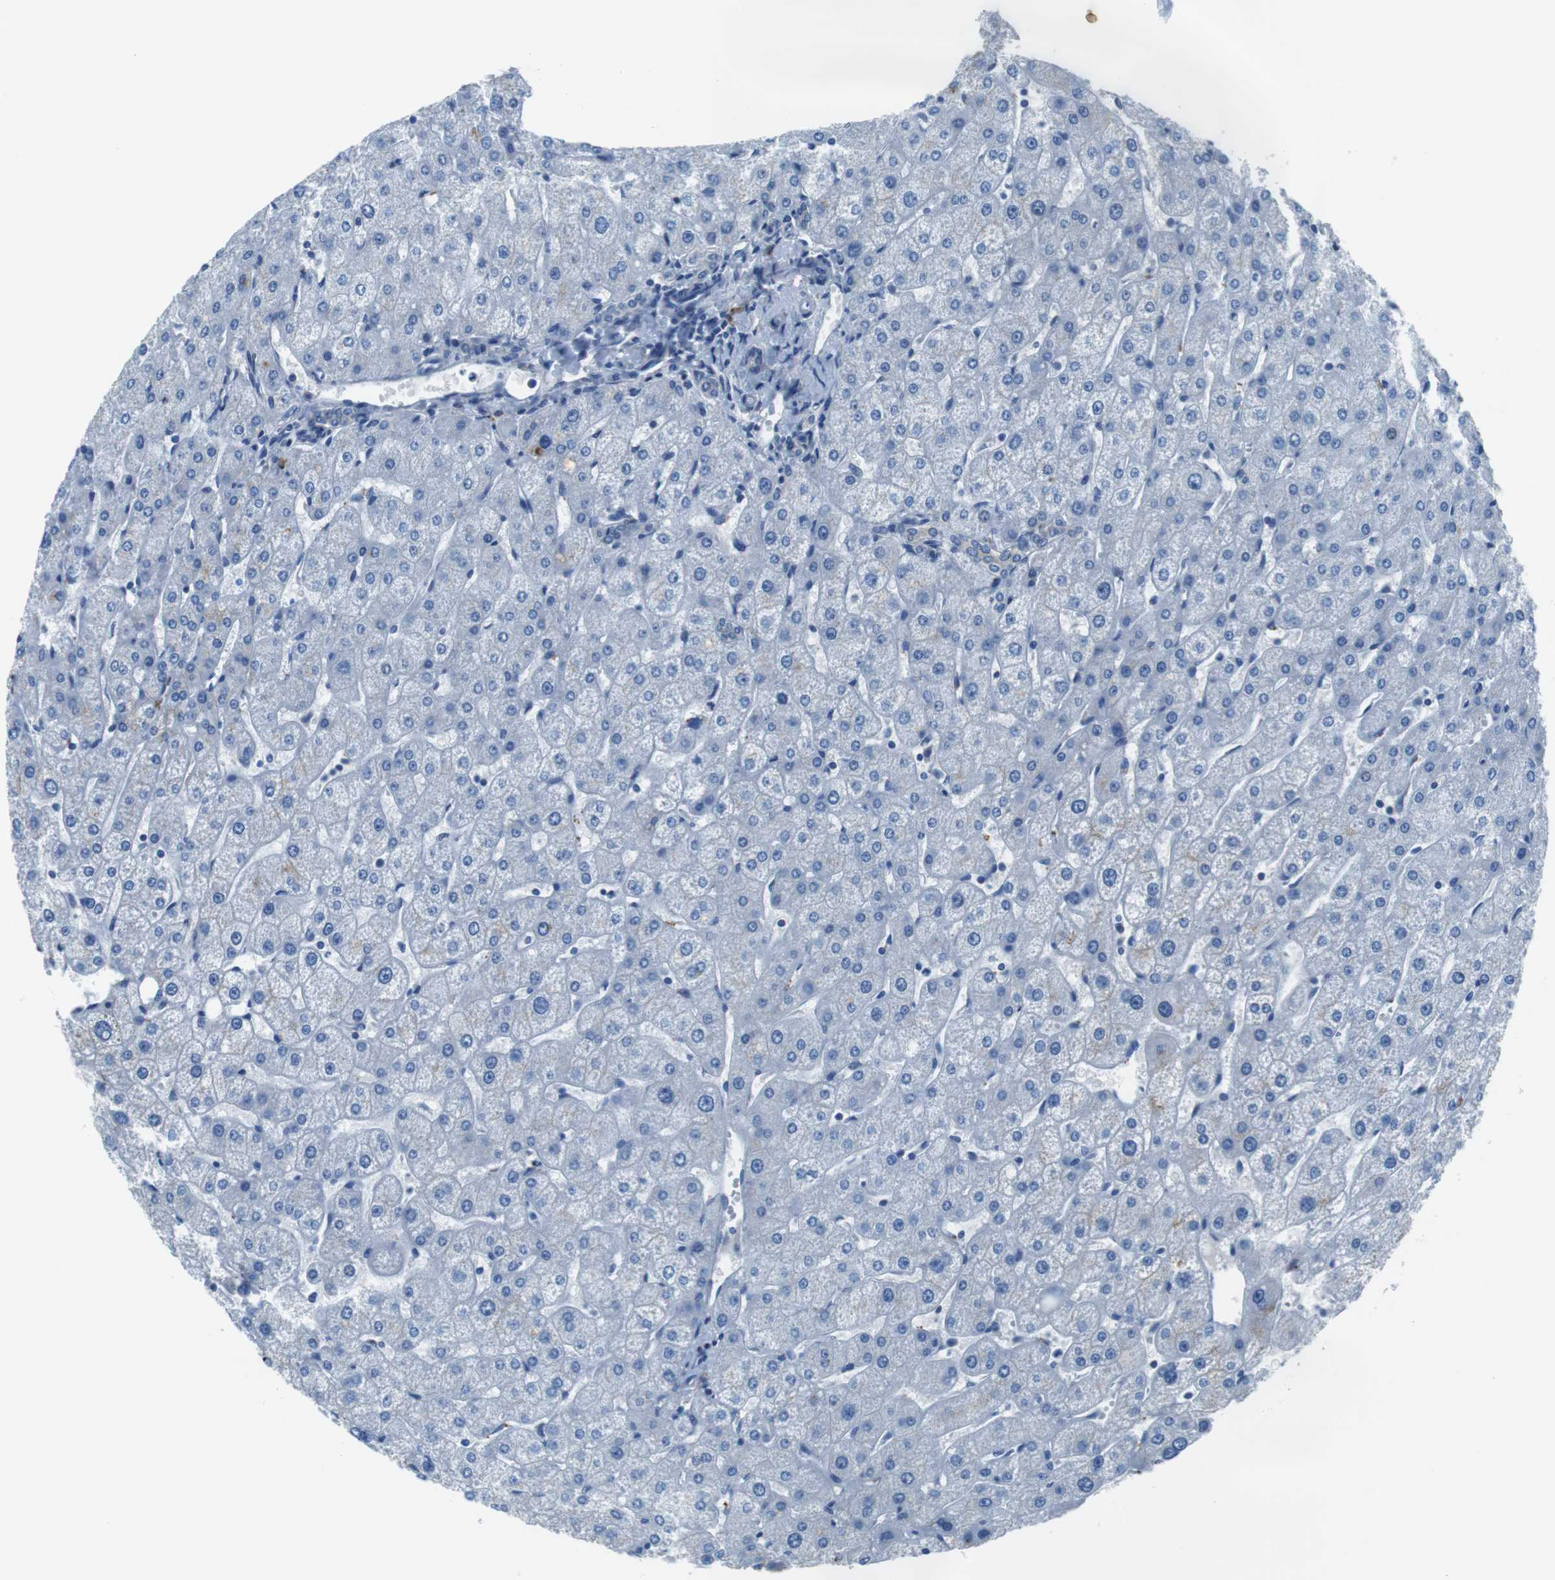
{"staining": {"intensity": "negative", "quantity": "none", "location": "none"}, "tissue": "liver", "cell_type": "Cholangiocytes", "image_type": "normal", "snomed": [{"axis": "morphology", "description": "Normal tissue, NOS"}, {"axis": "topography", "description": "Liver"}], "caption": "An IHC image of normal liver is shown. There is no staining in cholangiocytes of liver. The staining is performed using DAB brown chromogen with nuclei counter-stained in using hematoxylin.", "gene": "TULP3", "patient": {"sex": "male", "age": 67}}